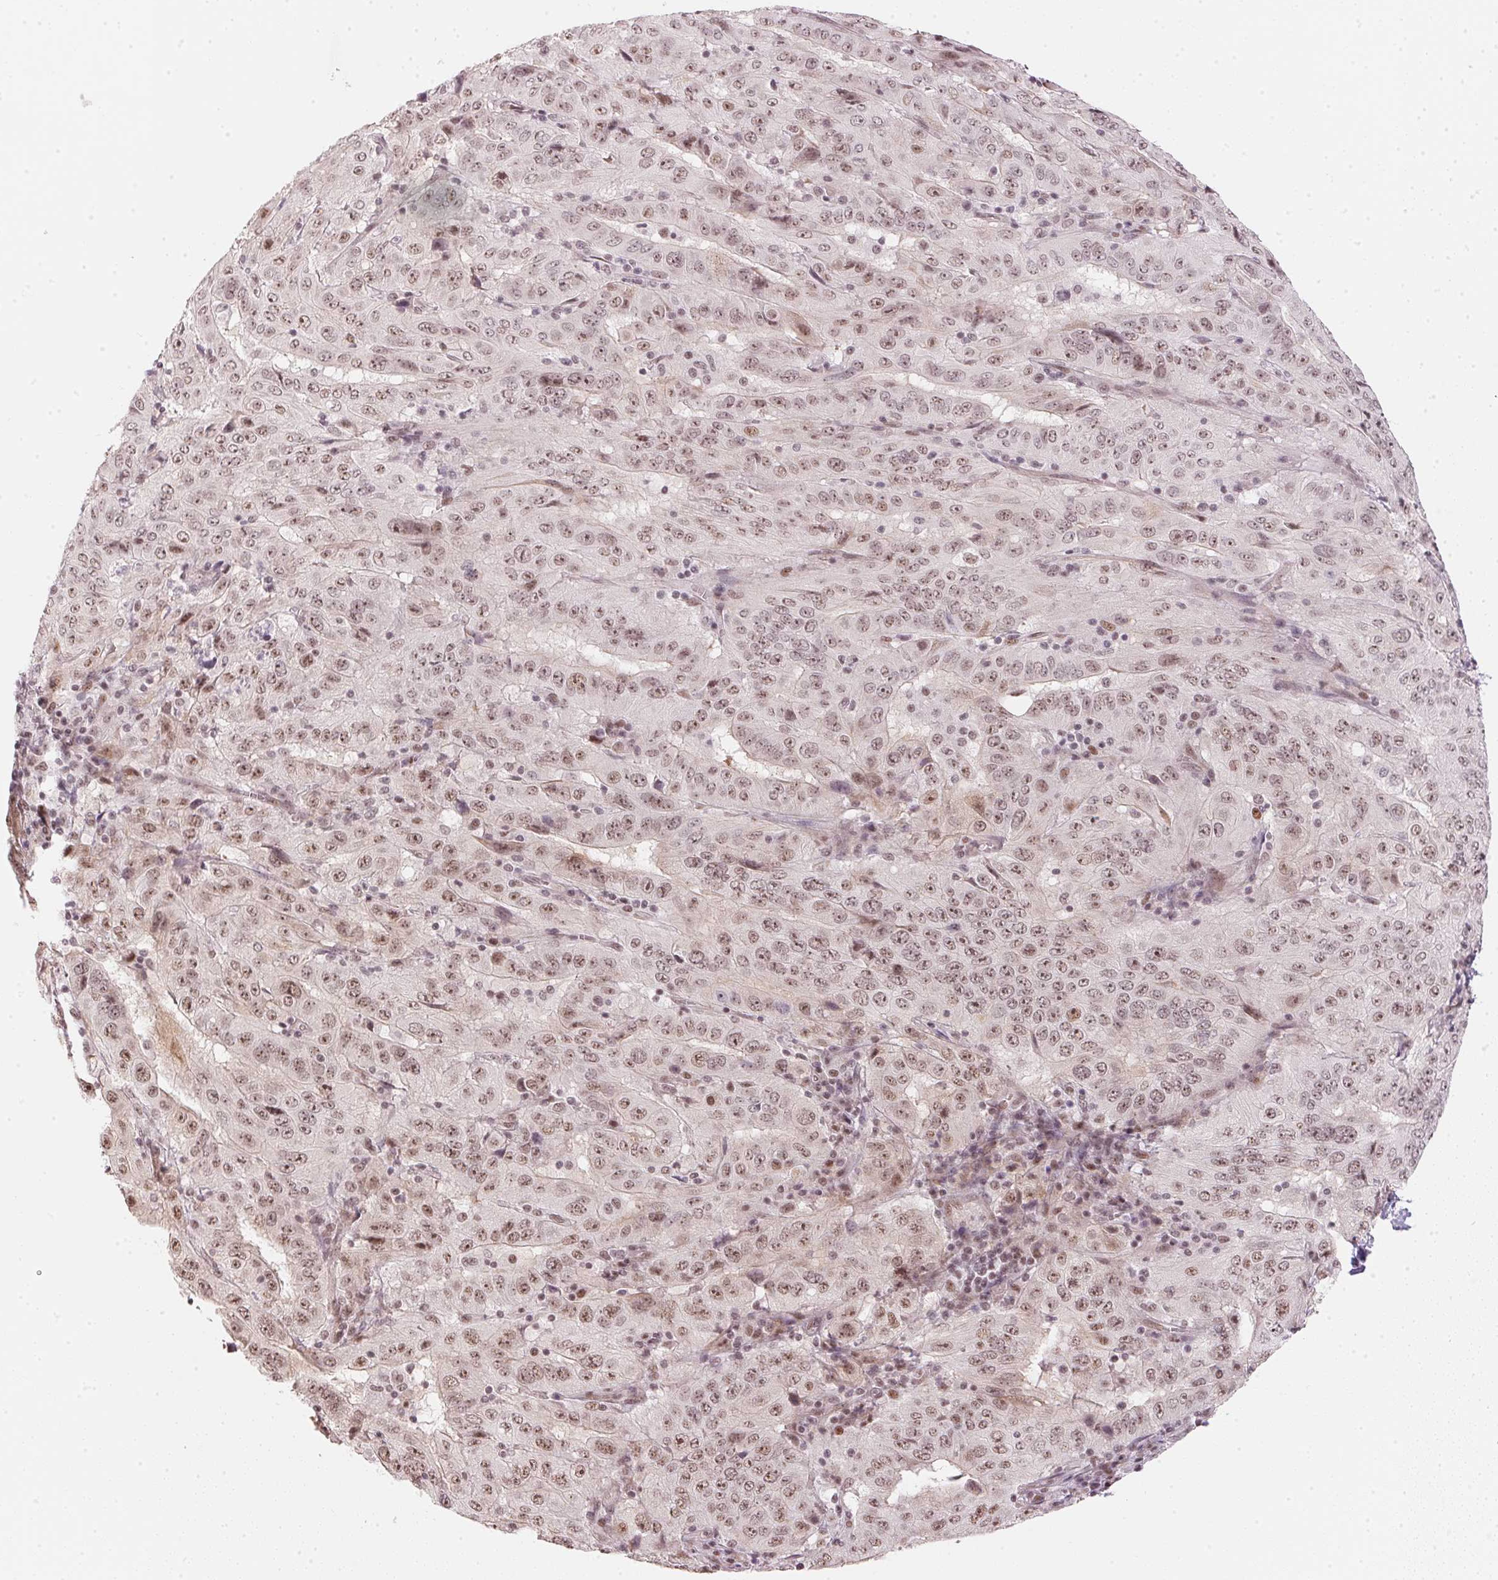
{"staining": {"intensity": "moderate", "quantity": ">75%", "location": "nuclear"}, "tissue": "pancreatic cancer", "cell_type": "Tumor cells", "image_type": "cancer", "snomed": [{"axis": "morphology", "description": "Adenocarcinoma, NOS"}, {"axis": "topography", "description": "Pancreas"}], "caption": "IHC staining of pancreatic cancer (adenocarcinoma), which exhibits medium levels of moderate nuclear positivity in approximately >75% of tumor cells indicating moderate nuclear protein staining. The staining was performed using DAB (3,3'-diaminobenzidine) (brown) for protein detection and nuclei were counterstained in hematoxylin (blue).", "gene": "KAT6A", "patient": {"sex": "male", "age": 63}}